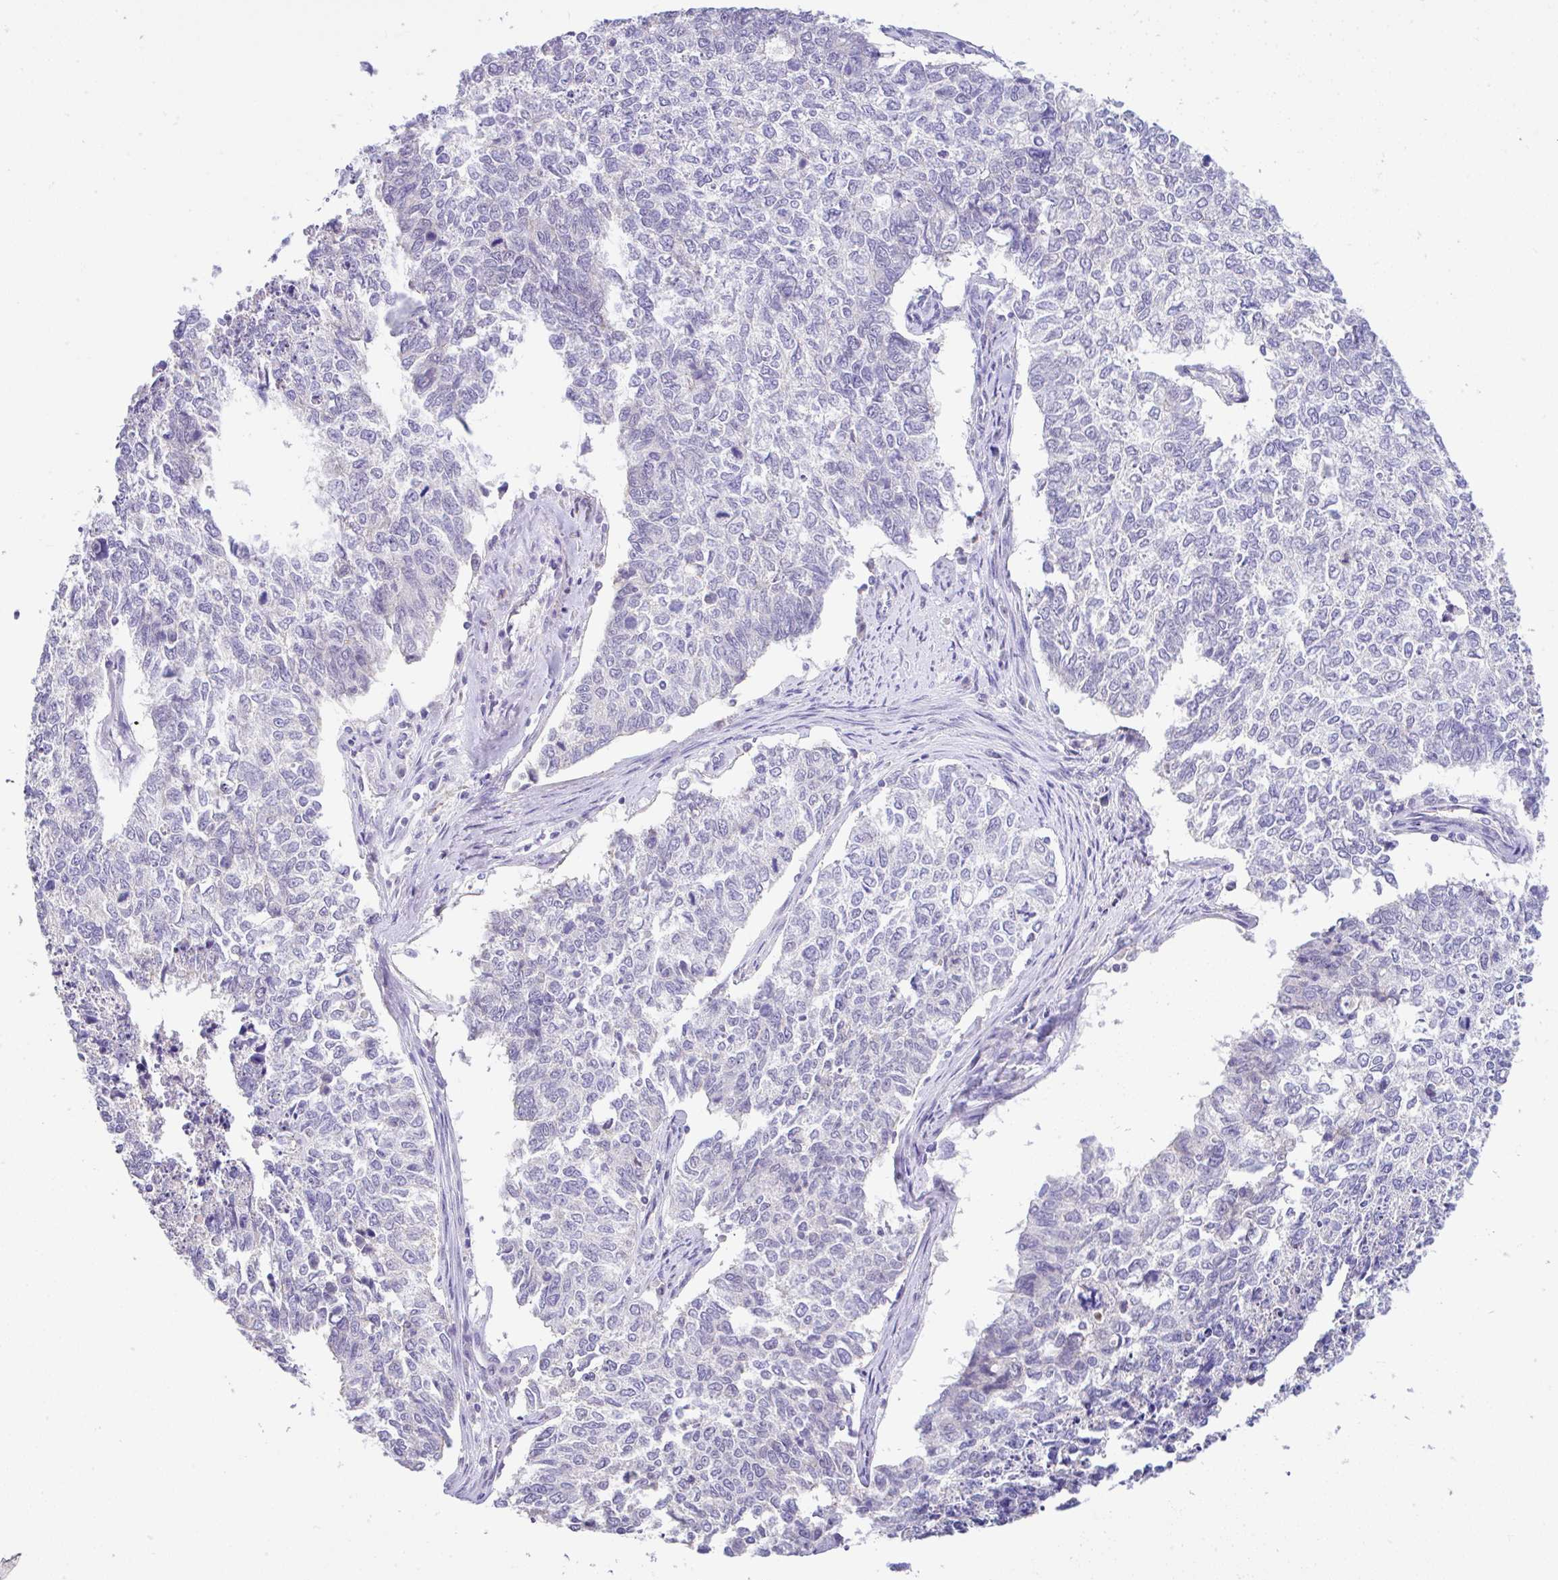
{"staining": {"intensity": "negative", "quantity": "none", "location": "none"}, "tissue": "cervical cancer", "cell_type": "Tumor cells", "image_type": "cancer", "snomed": [{"axis": "morphology", "description": "Adenocarcinoma, NOS"}, {"axis": "topography", "description": "Cervix"}], "caption": "Tumor cells are negative for protein expression in human cervical cancer.", "gene": "CTU1", "patient": {"sex": "female", "age": 63}}